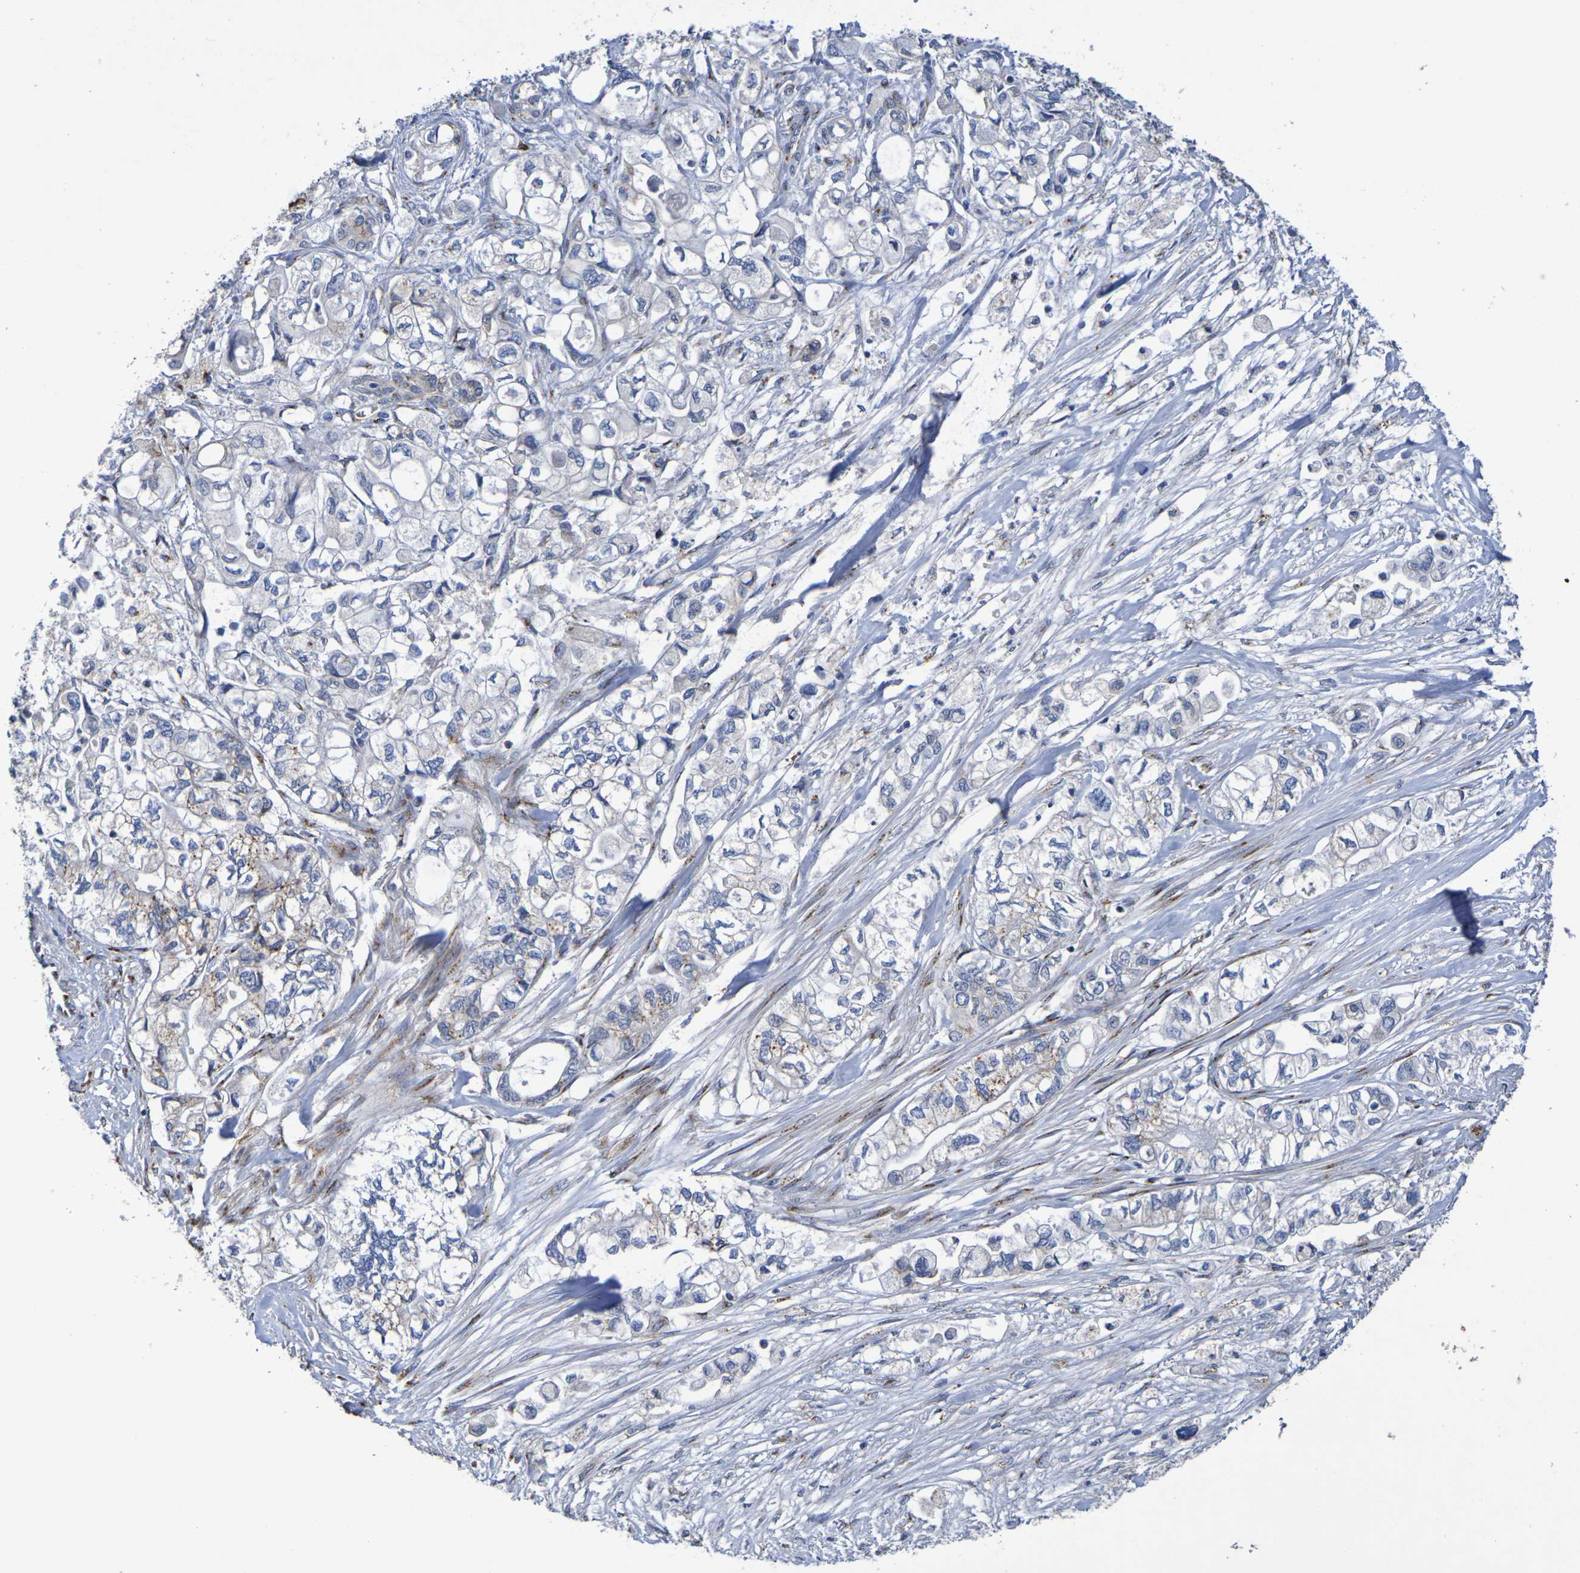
{"staining": {"intensity": "weak", "quantity": "<25%", "location": "cytoplasmic/membranous"}, "tissue": "pancreatic cancer", "cell_type": "Tumor cells", "image_type": "cancer", "snomed": [{"axis": "morphology", "description": "Adenocarcinoma, NOS"}, {"axis": "topography", "description": "Pancreas"}], "caption": "Immunohistochemistry image of neoplastic tissue: human adenocarcinoma (pancreatic) stained with DAB (3,3'-diaminobenzidine) exhibits no significant protein staining in tumor cells.", "gene": "DCP2", "patient": {"sex": "male", "age": 79}}